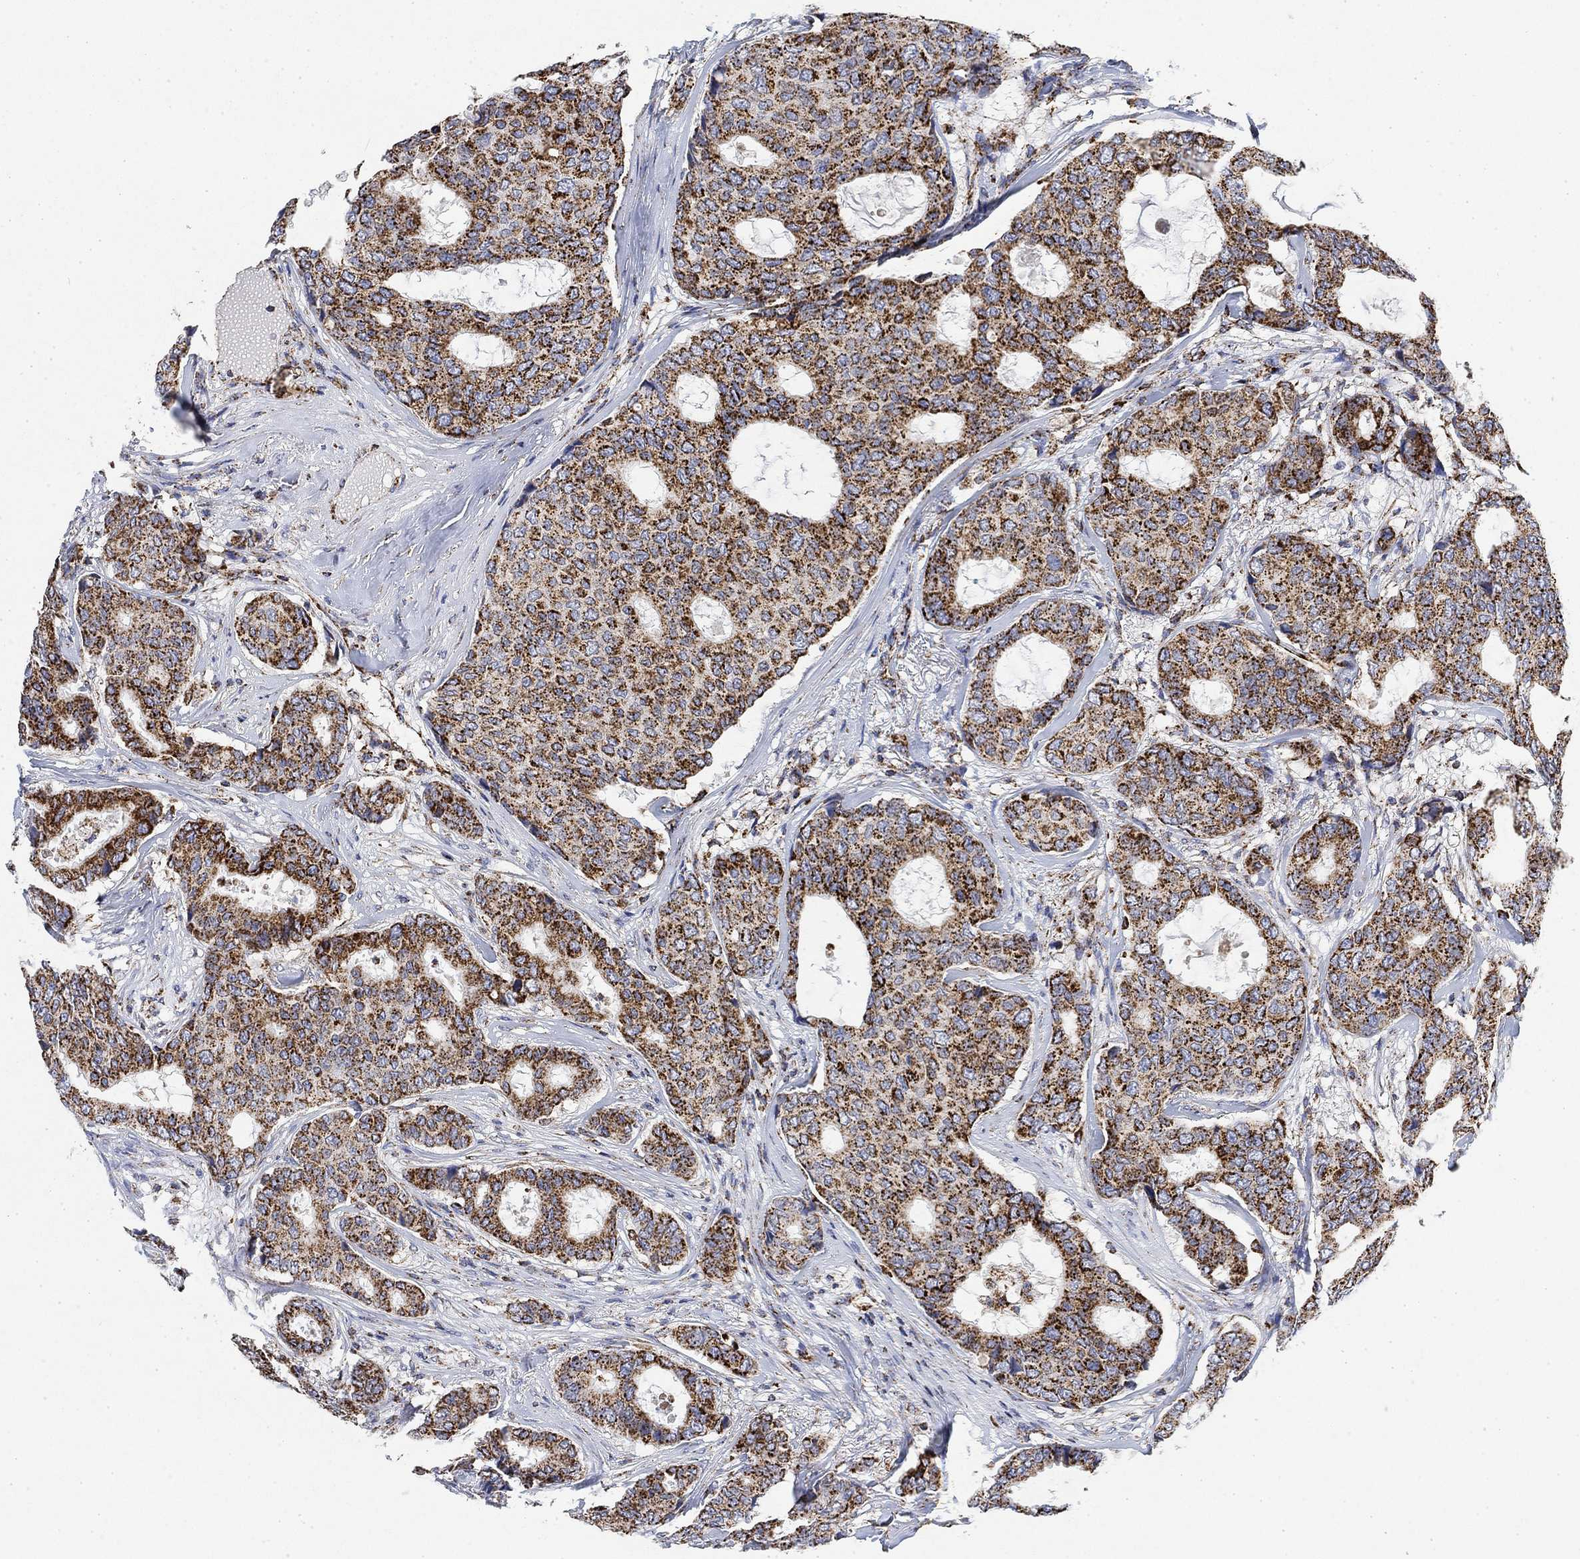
{"staining": {"intensity": "strong", "quantity": ">75%", "location": "cytoplasmic/membranous"}, "tissue": "breast cancer", "cell_type": "Tumor cells", "image_type": "cancer", "snomed": [{"axis": "morphology", "description": "Duct carcinoma"}, {"axis": "topography", "description": "Breast"}], "caption": "Tumor cells demonstrate high levels of strong cytoplasmic/membranous staining in about >75% of cells in human breast cancer (invasive ductal carcinoma).", "gene": "NDUFS3", "patient": {"sex": "female", "age": 75}}